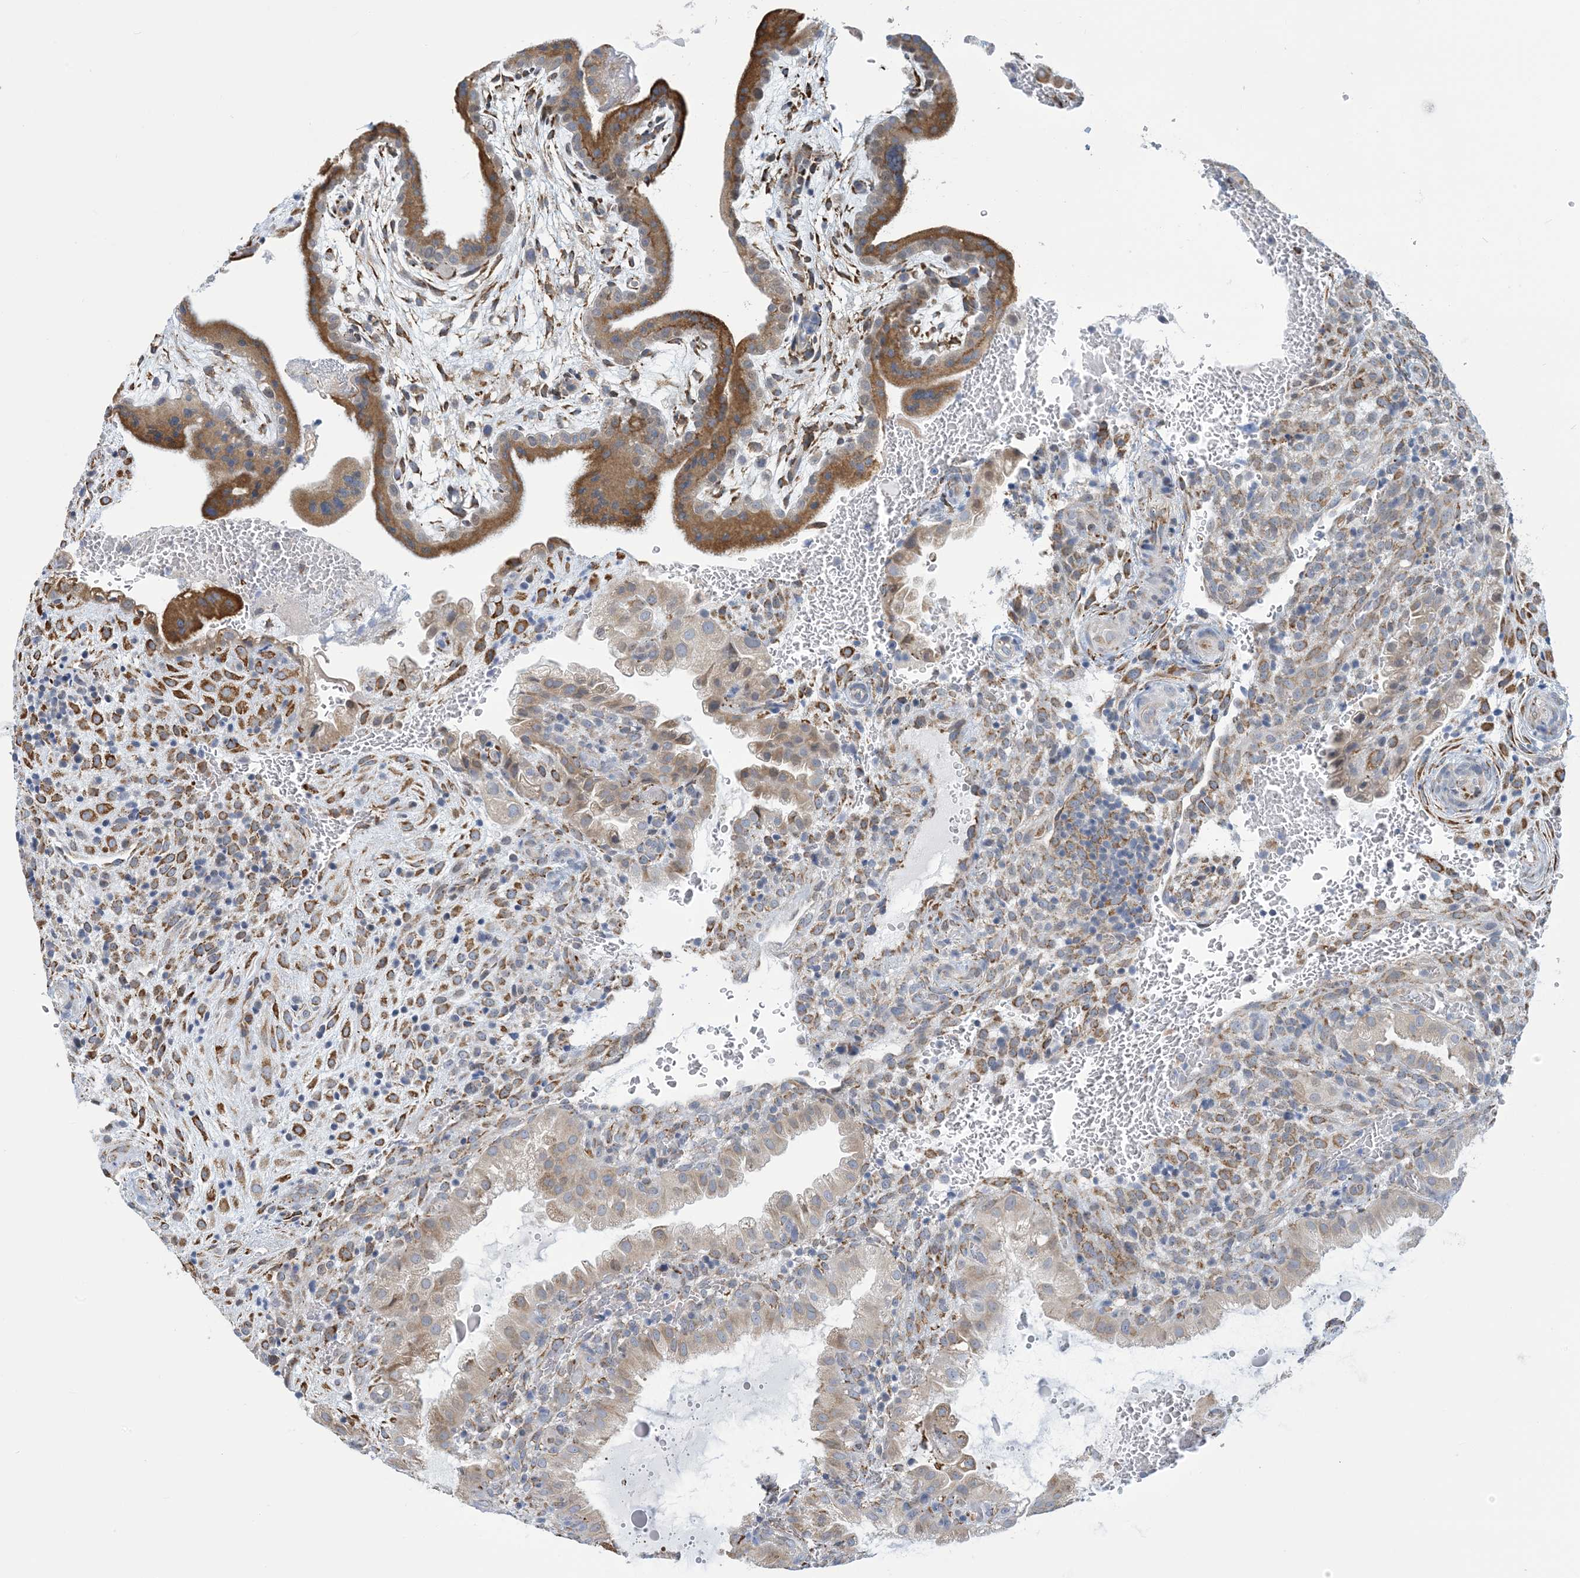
{"staining": {"intensity": "moderate", "quantity": ">75%", "location": "cytoplasmic/membranous"}, "tissue": "placenta", "cell_type": "Decidual cells", "image_type": "normal", "snomed": [{"axis": "morphology", "description": "Normal tissue, NOS"}, {"axis": "topography", "description": "Placenta"}], "caption": "Normal placenta shows moderate cytoplasmic/membranous expression in about >75% of decidual cells Using DAB (brown) and hematoxylin (blue) stains, captured at high magnification using brightfield microscopy..", "gene": "CCDC14", "patient": {"sex": "female", "age": 35}}